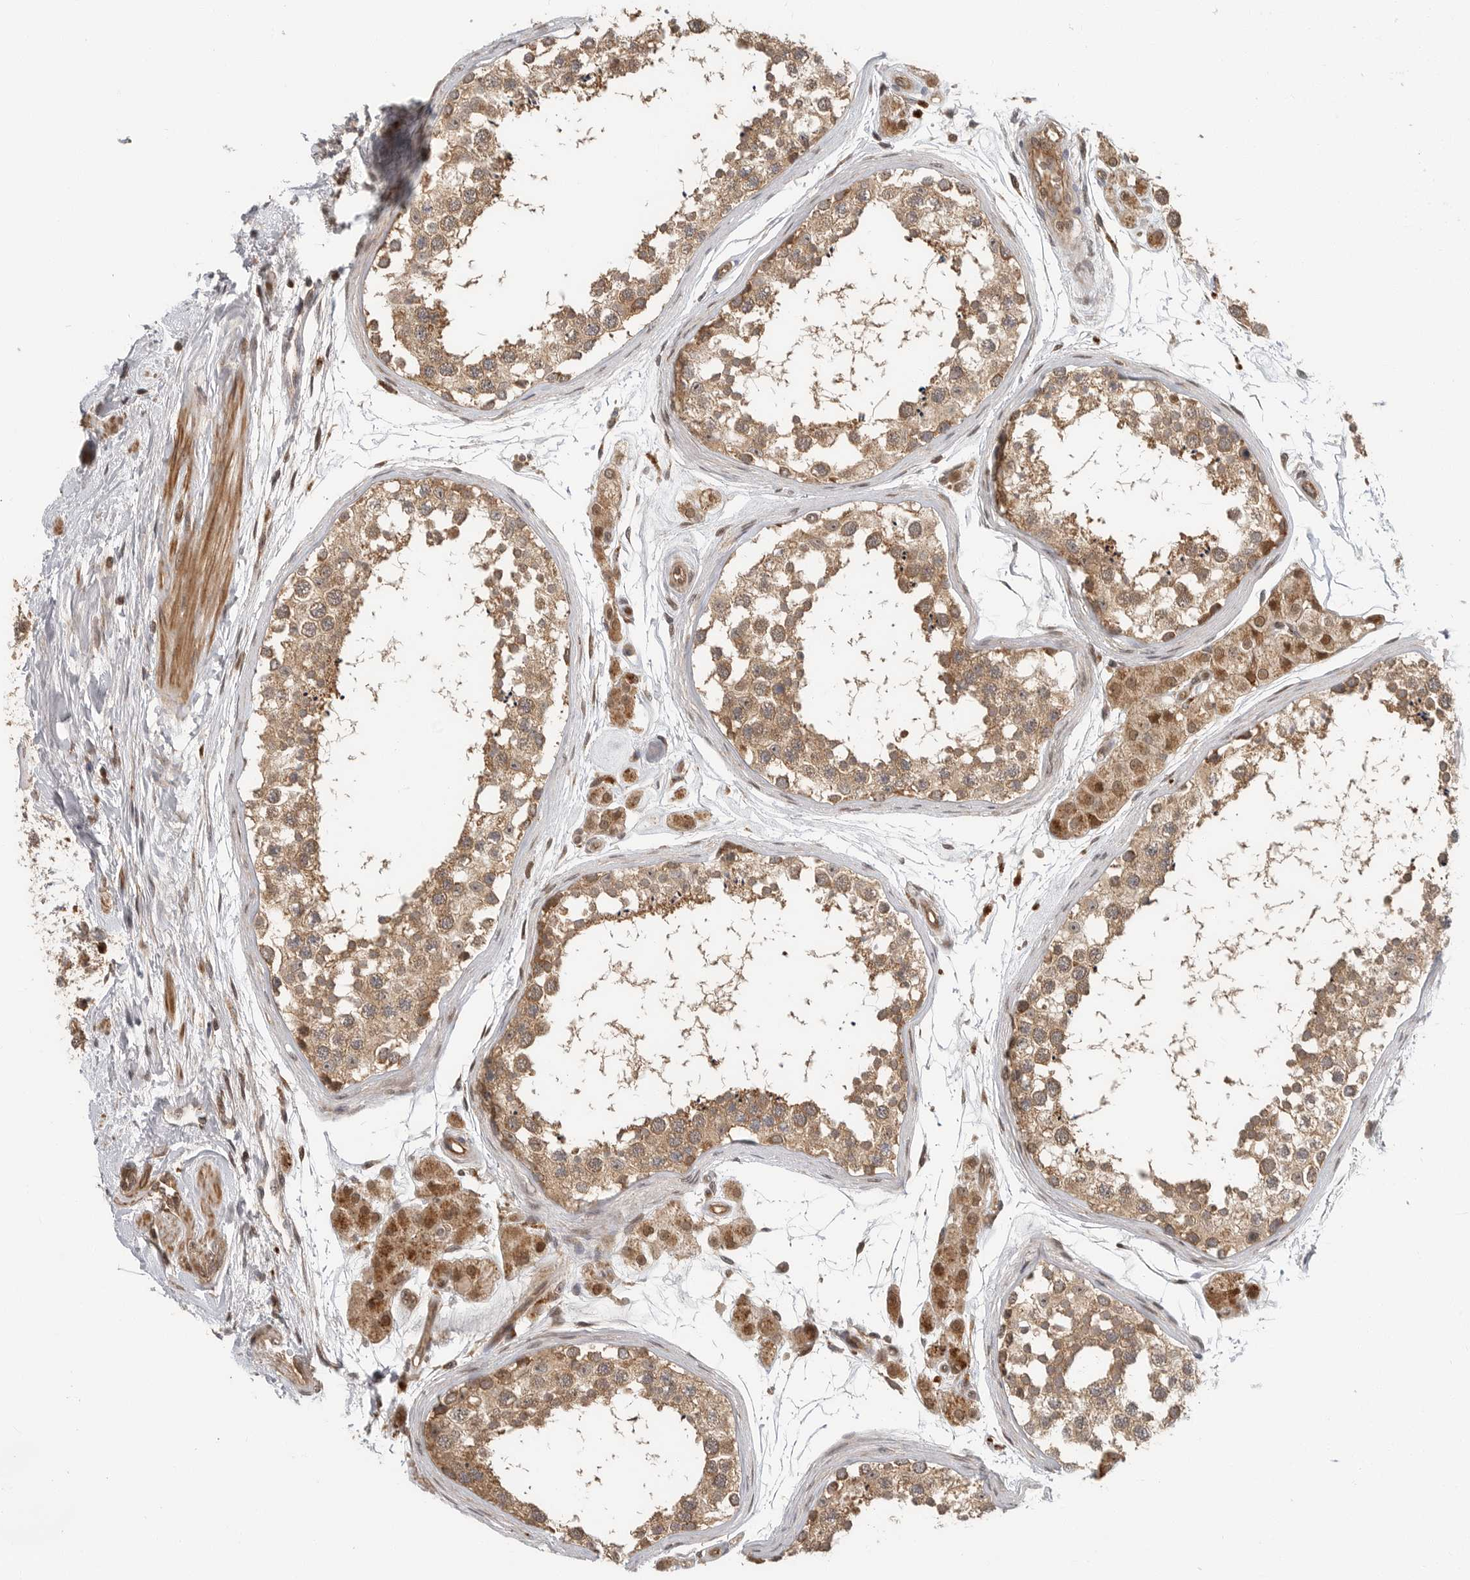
{"staining": {"intensity": "moderate", "quantity": ">75%", "location": "cytoplasmic/membranous"}, "tissue": "testis", "cell_type": "Cells in seminiferous ducts", "image_type": "normal", "snomed": [{"axis": "morphology", "description": "Normal tissue, NOS"}, {"axis": "topography", "description": "Testis"}], "caption": "DAB (3,3'-diaminobenzidine) immunohistochemical staining of unremarkable human testis demonstrates moderate cytoplasmic/membranous protein expression in about >75% of cells in seminiferous ducts. (Stains: DAB (3,3'-diaminobenzidine) in brown, nuclei in blue, Microscopy: brightfield microscopy at high magnification).", "gene": "STRAP", "patient": {"sex": "male", "age": 56}}